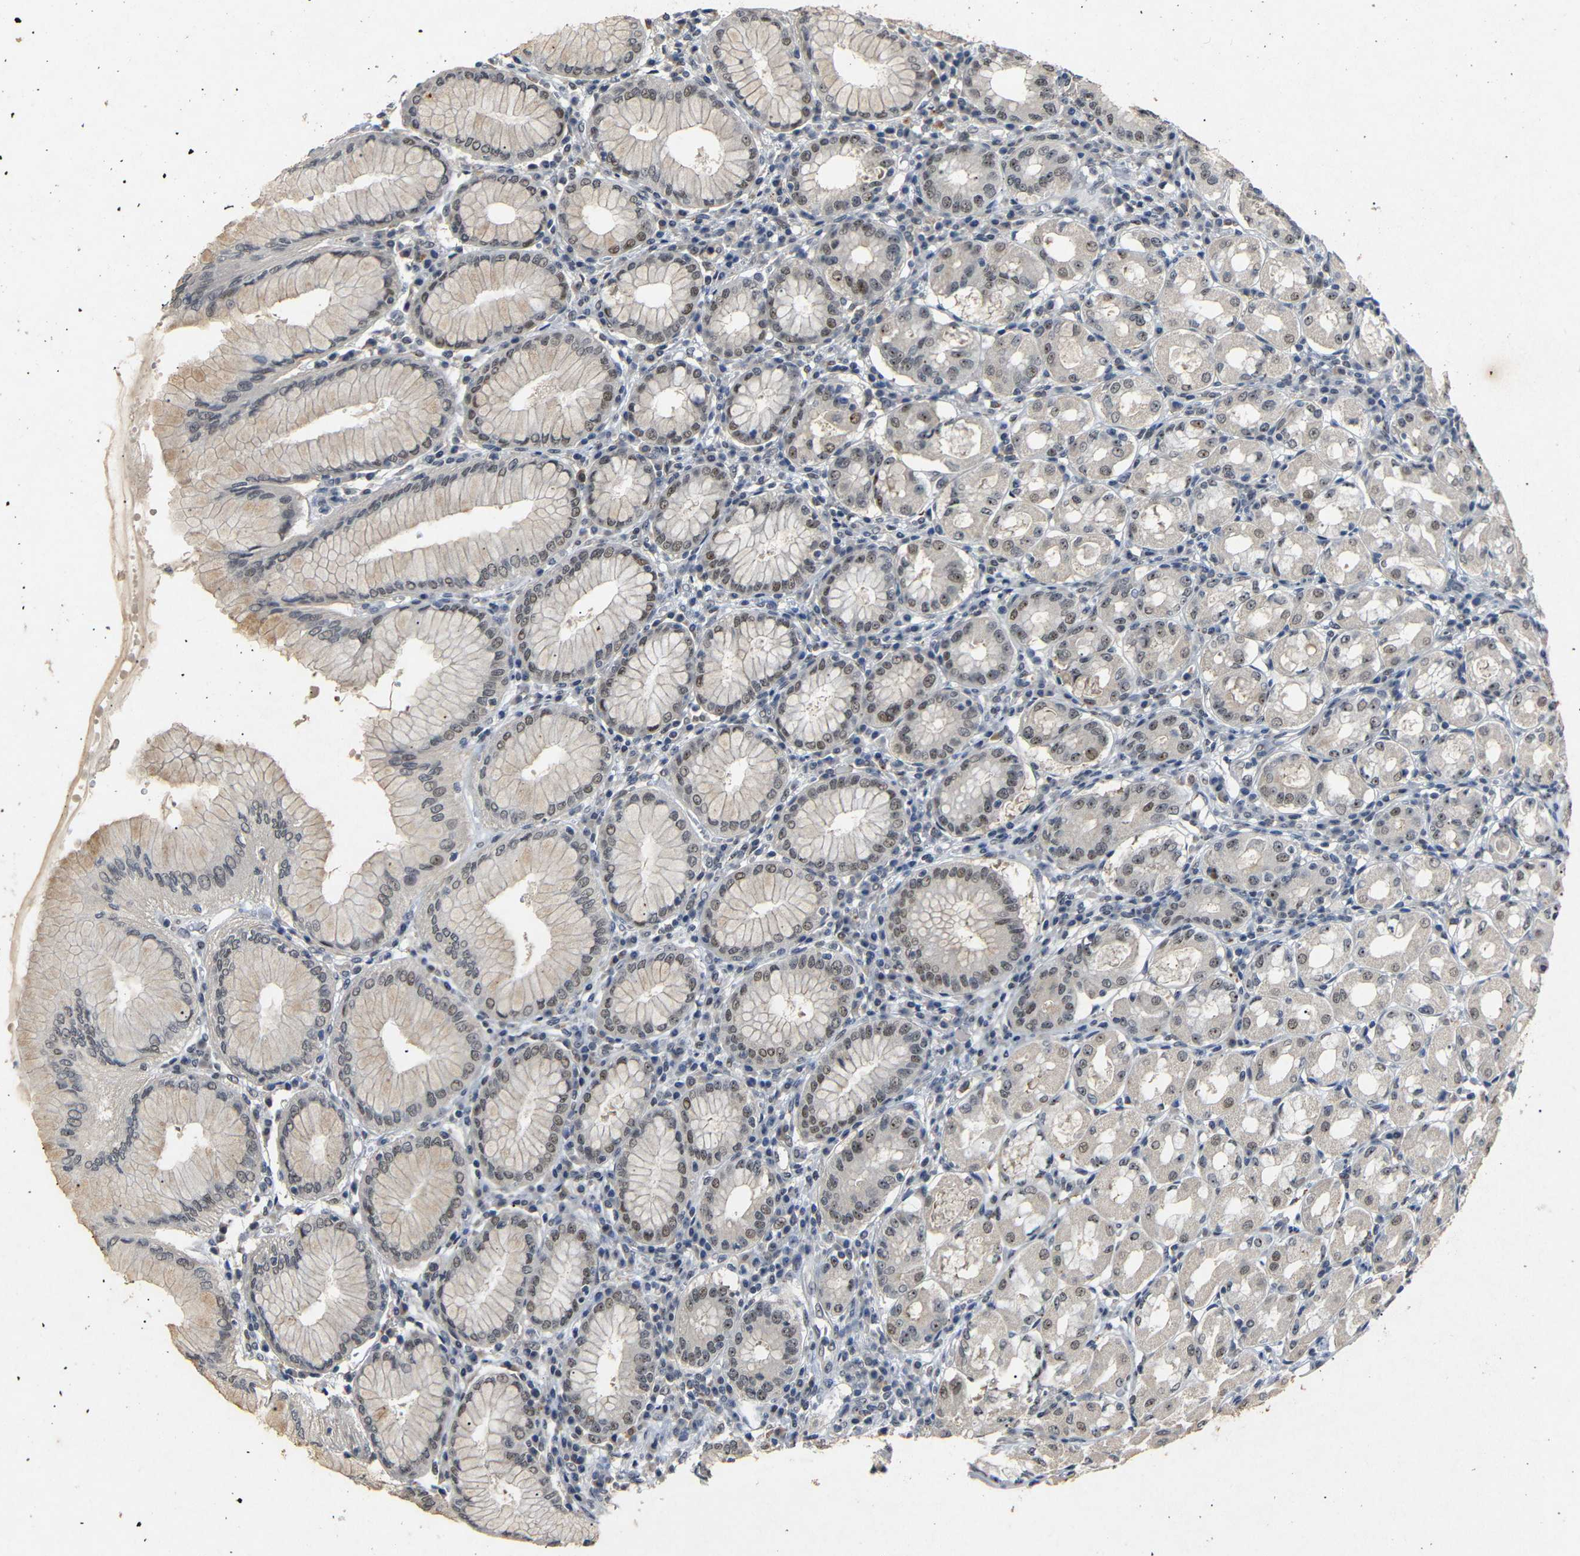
{"staining": {"intensity": "moderate", "quantity": "25%-75%", "location": "nuclear"}, "tissue": "stomach", "cell_type": "Glandular cells", "image_type": "normal", "snomed": [{"axis": "morphology", "description": "Normal tissue, NOS"}, {"axis": "topography", "description": "Stomach"}, {"axis": "topography", "description": "Stomach, lower"}], "caption": "Immunohistochemical staining of benign human stomach exhibits 25%-75% levels of moderate nuclear protein expression in approximately 25%-75% of glandular cells.", "gene": "PARN", "patient": {"sex": "female", "age": 56}}